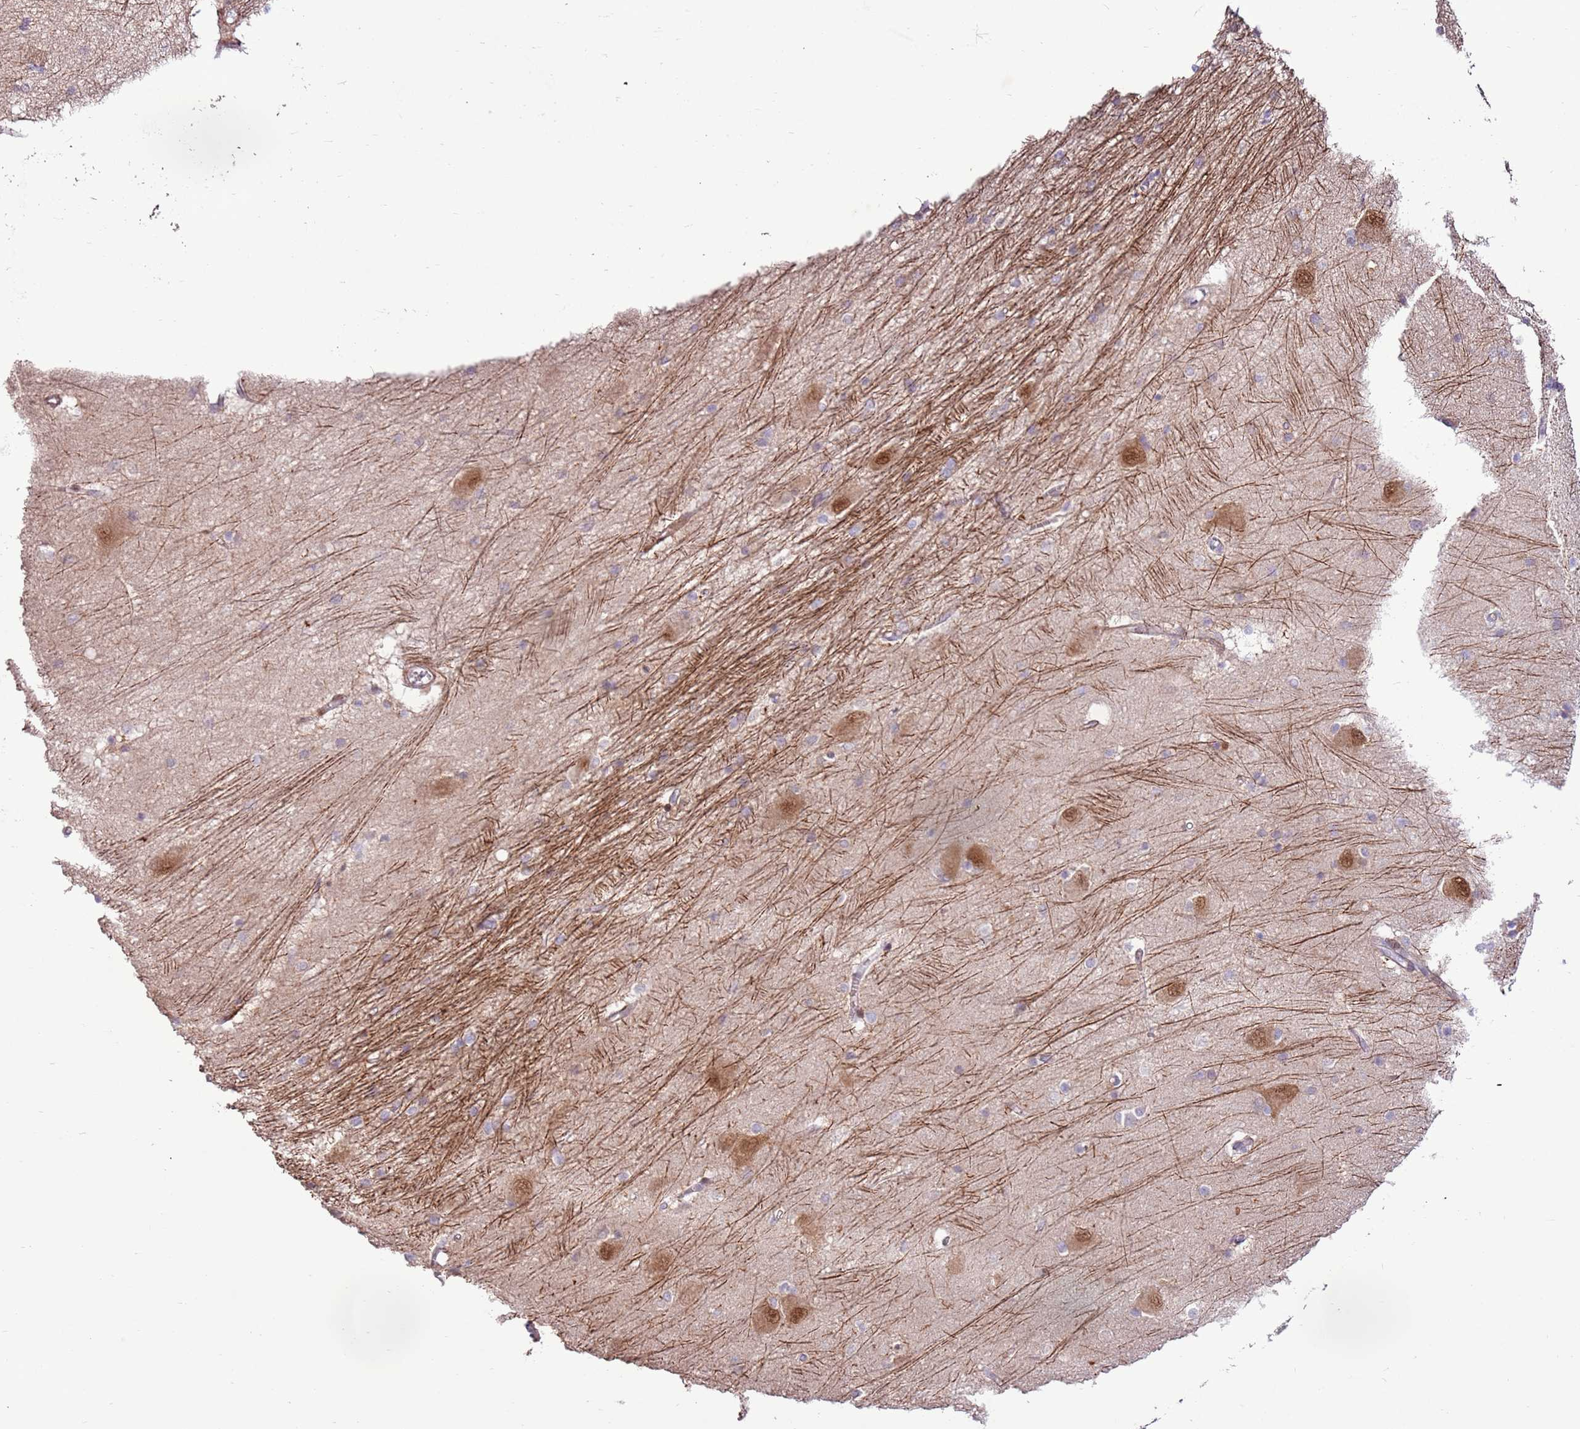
{"staining": {"intensity": "negative", "quantity": "none", "location": "none"}, "tissue": "caudate", "cell_type": "Glial cells", "image_type": "normal", "snomed": [{"axis": "morphology", "description": "Normal tissue, NOS"}, {"axis": "topography", "description": "Lateral ventricle wall"}], "caption": "IHC image of unremarkable caudate: human caudate stained with DAB (3,3'-diaminobenzidine) reveals no significant protein expression in glial cells. (DAB IHC visualized using brightfield microscopy, high magnification).", "gene": "LGI4", "patient": {"sex": "male", "age": 37}}